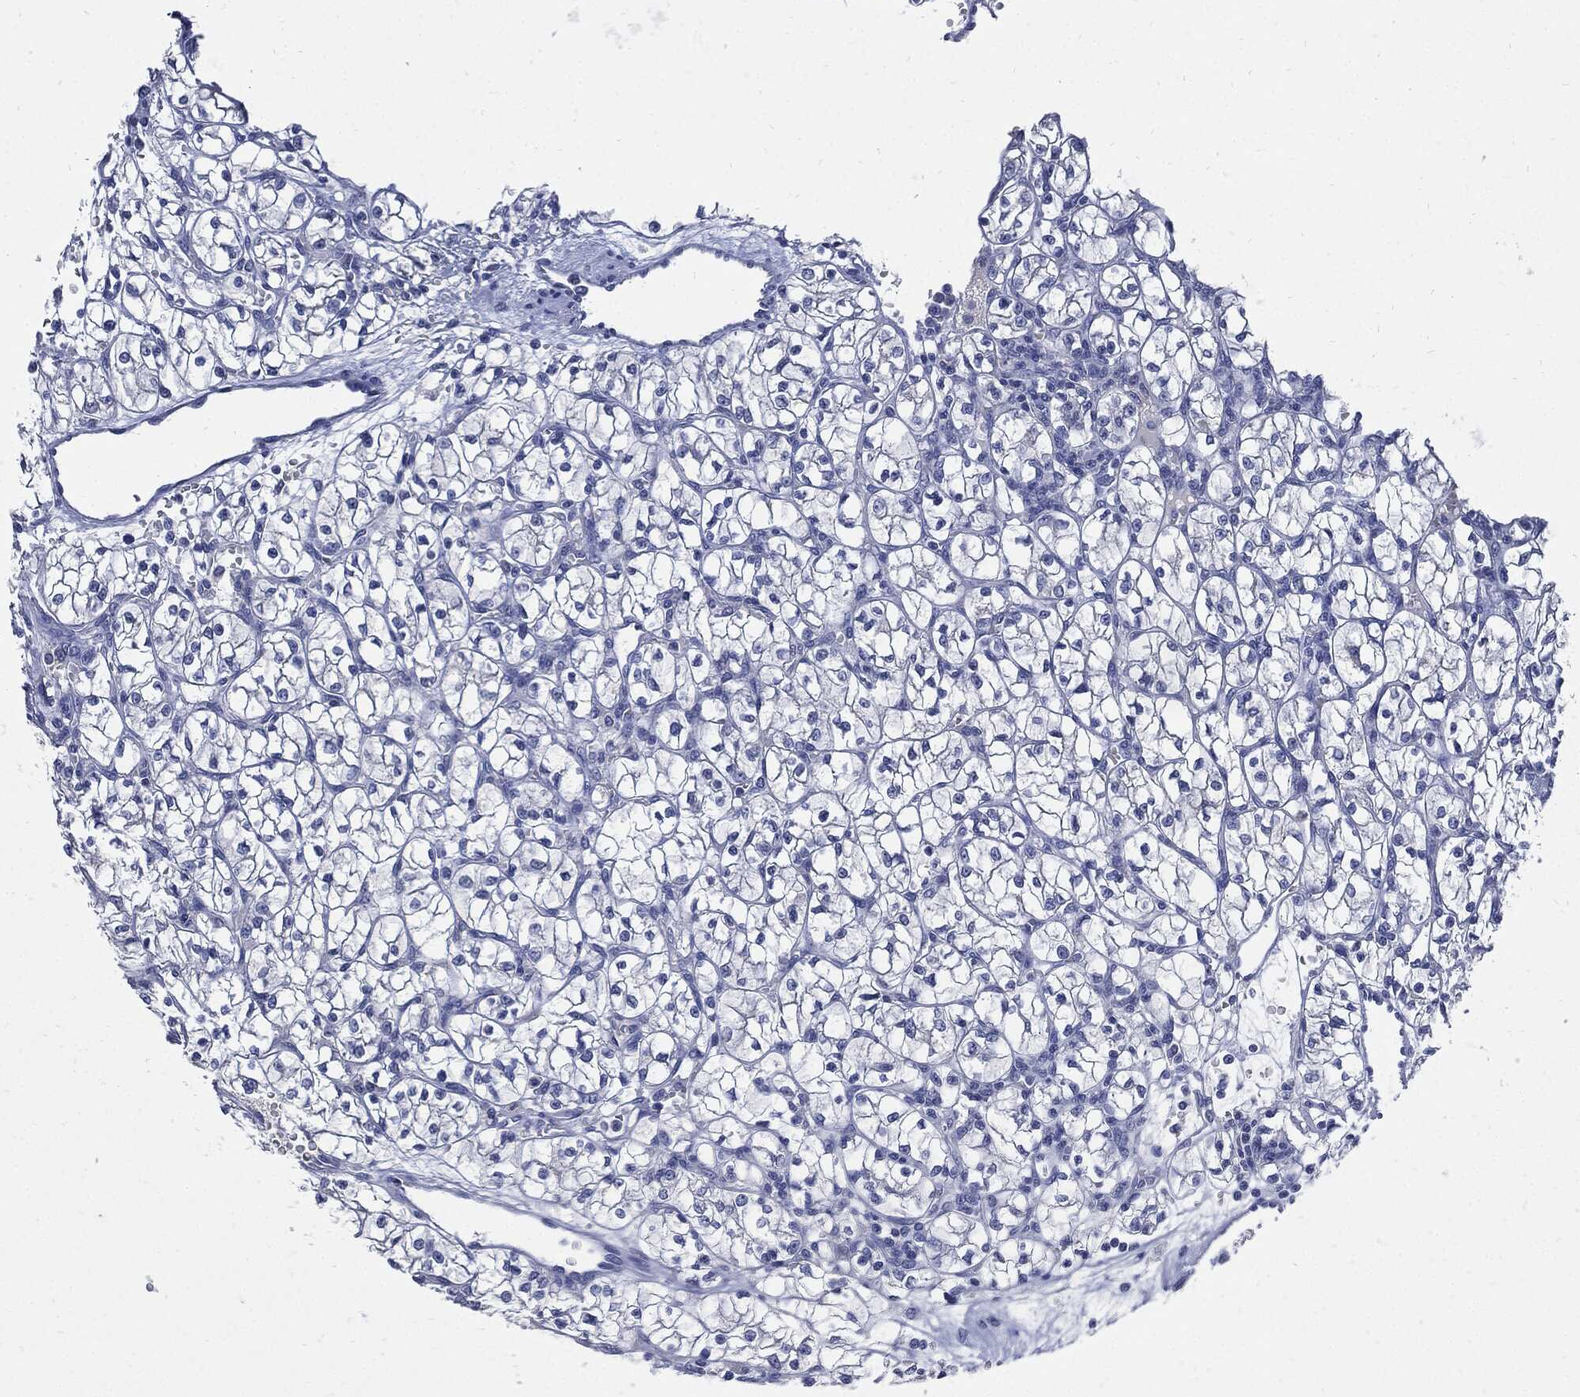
{"staining": {"intensity": "negative", "quantity": "none", "location": "none"}, "tissue": "renal cancer", "cell_type": "Tumor cells", "image_type": "cancer", "snomed": [{"axis": "morphology", "description": "Adenocarcinoma, NOS"}, {"axis": "topography", "description": "Kidney"}], "caption": "Human renal adenocarcinoma stained for a protein using immunohistochemistry (IHC) exhibits no positivity in tumor cells.", "gene": "CPE", "patient": {"sex": "female", "age": 64}}